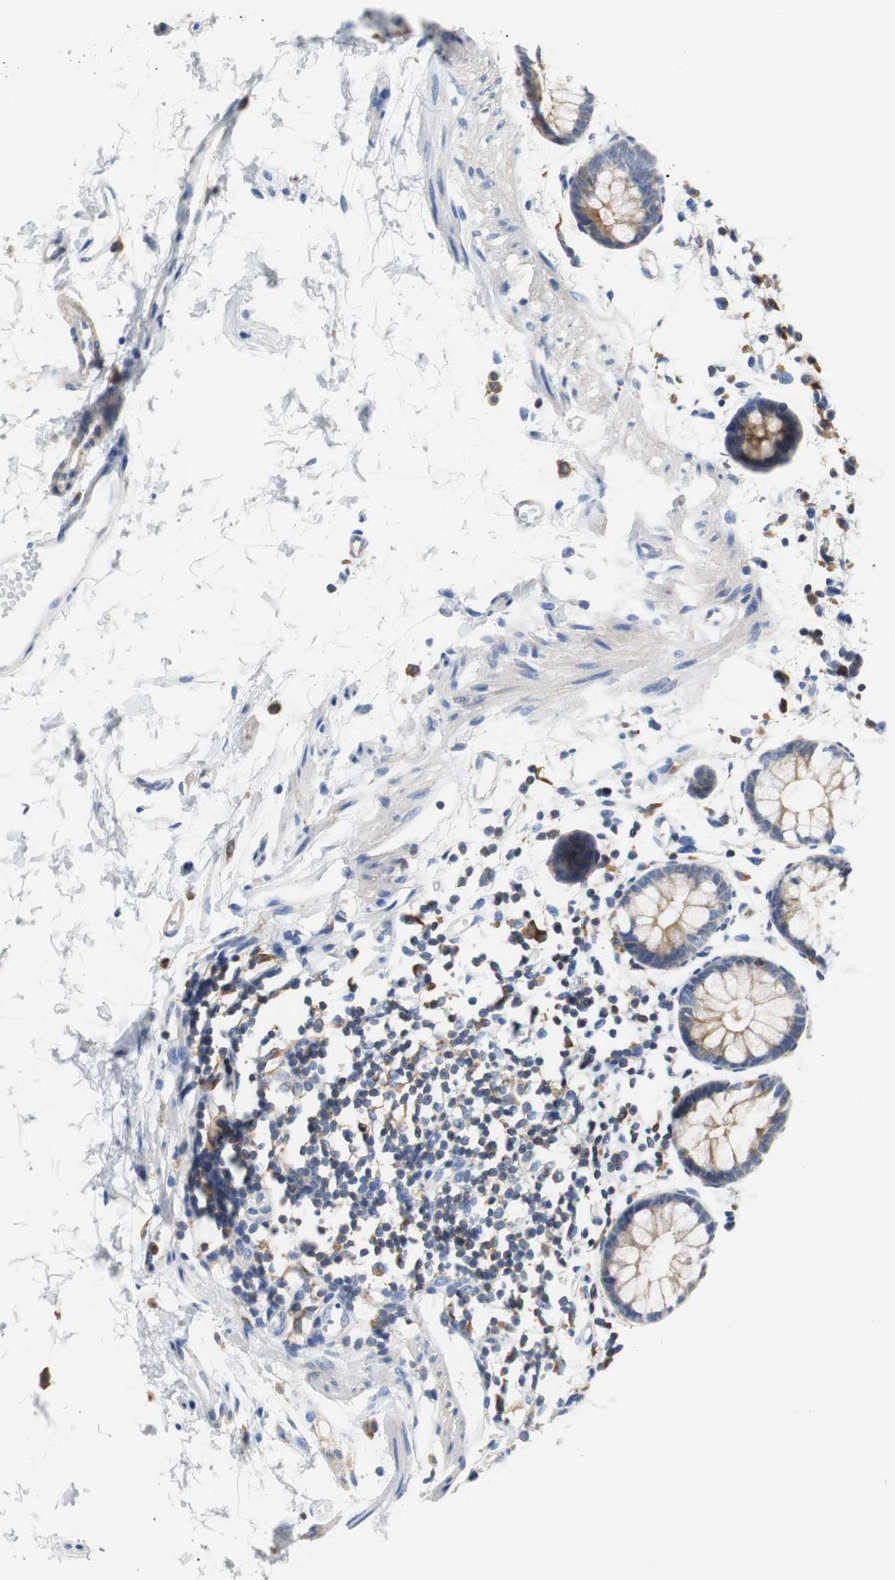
{"staining": {"intensity": "moderate", "quantity": "25%-75%", "location": "cytoplasmic/membranous"}, "tissue": "rectum", "cell_type": "Glandular cells", "image_type": "normal", "snomed": [{"axis": "morphology", "description": "Normal tissue, NOS"}, {"axis": "topography", "description": "Rectum"}], "caption": "Immunohistochemistry staining of benign rectum, which displays medium levels of moderate cytoplasmic/membranous expression in about 25%-75% of glandular cells indicating moderate cytoplasmic/membranous protein staining. The staining was performed using DAB (3,3'-diaminobenzidine) (brown) for protein detection and nuclei were counterstained in hematoxylin (blue).", "gene": "VAMP8", "patient": {"sex": "female", "age": 66}}